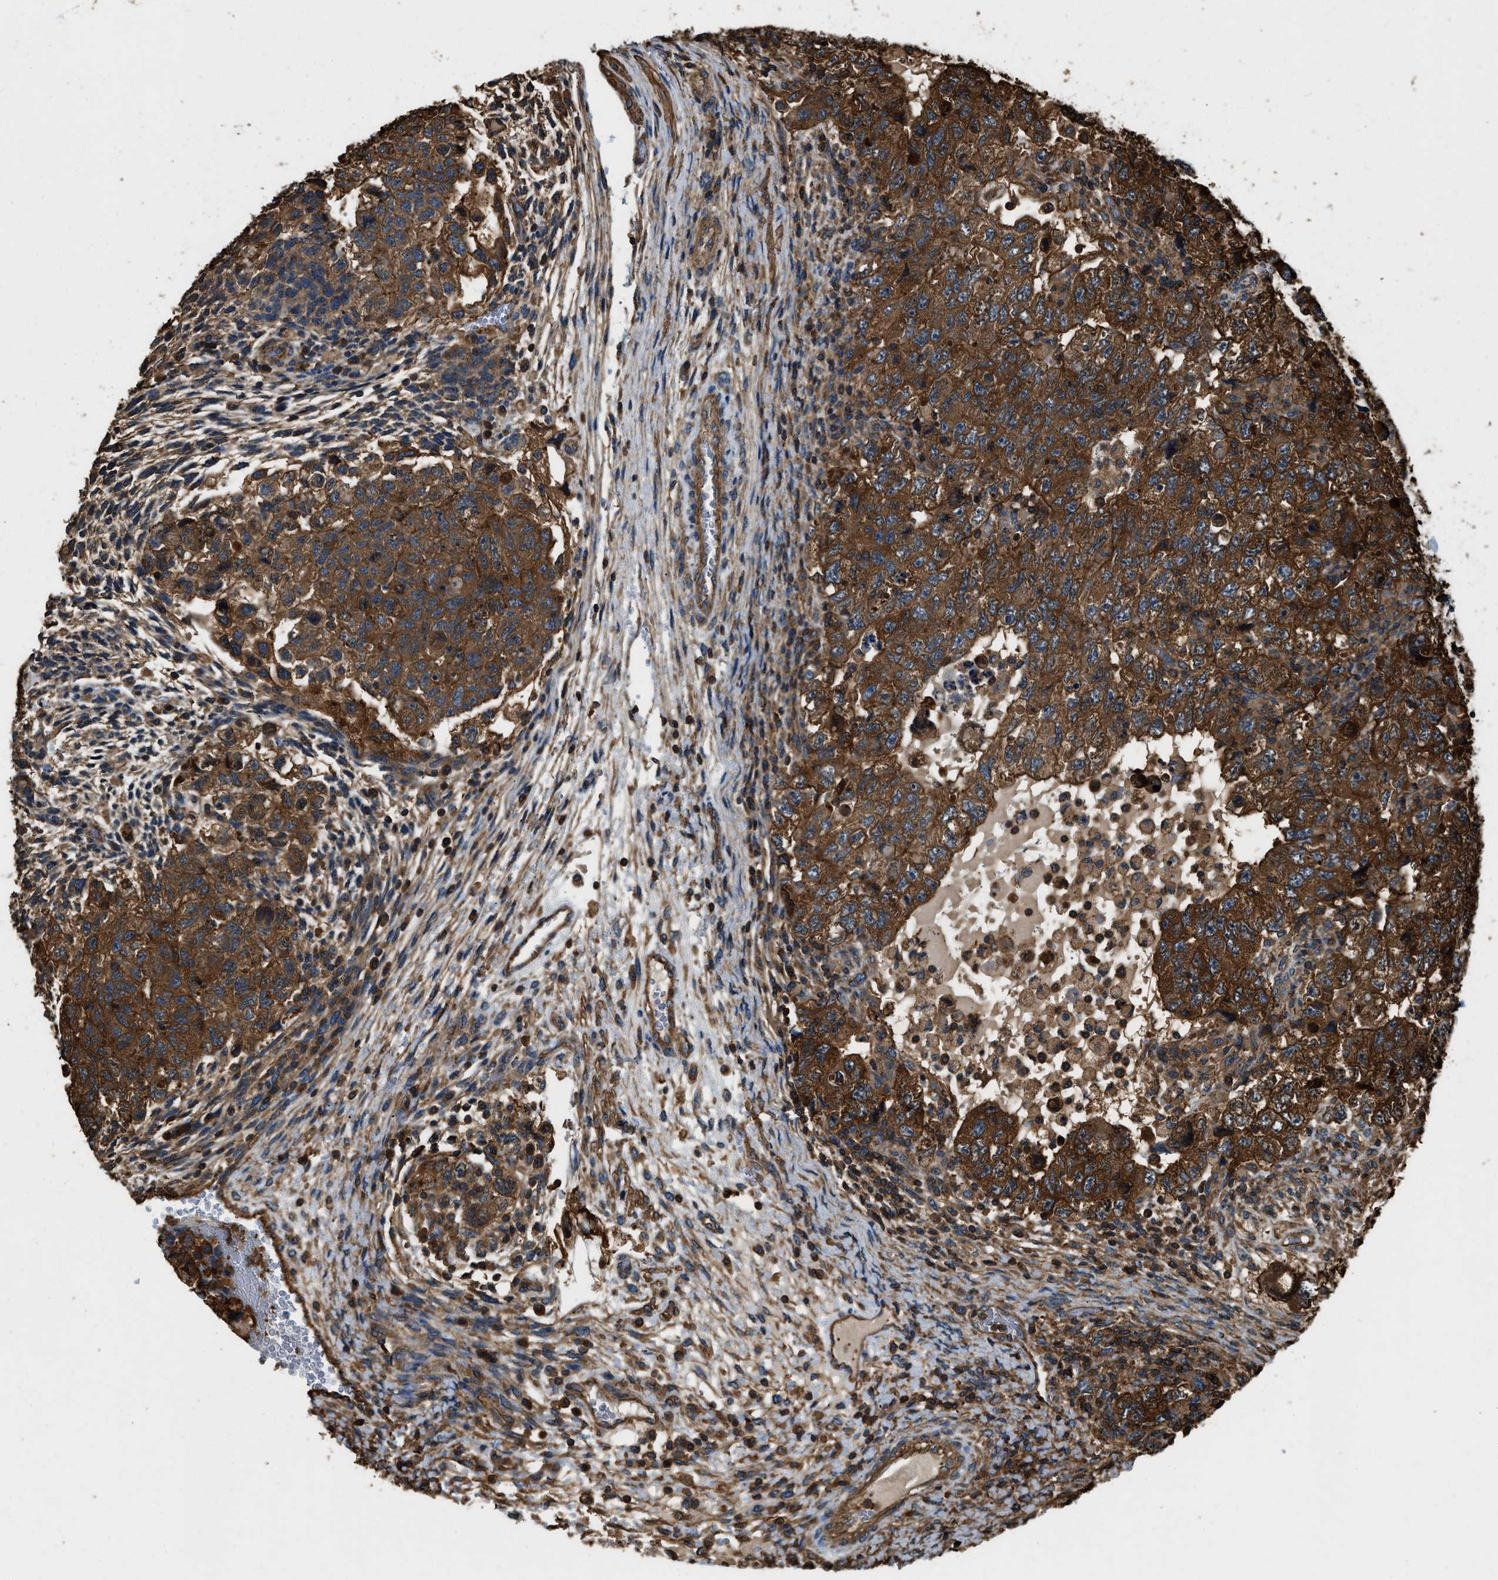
{"staining": {"intensity": "strong", "quantity": ">75%", "location": "cytoplasmic/membranous"}, "tissue": "testis cancer", "cell_type": "Tumor cells", "image_type": "cancer", "snomed": [{"axis": "morphology", "description": "Carcinoma, Embryonal, NOS"}, {"axis": "topography", "description": "Testis"}], "caption": "Testis cancer (embryonal carcinoma) tissue demonstrates strong cytoplasmic/membranous staining in about >75% of tumor cells, visualized by immunohistochemistry.", "gene": "YARS1", "patient": {"sex": "male", "age": 36}}